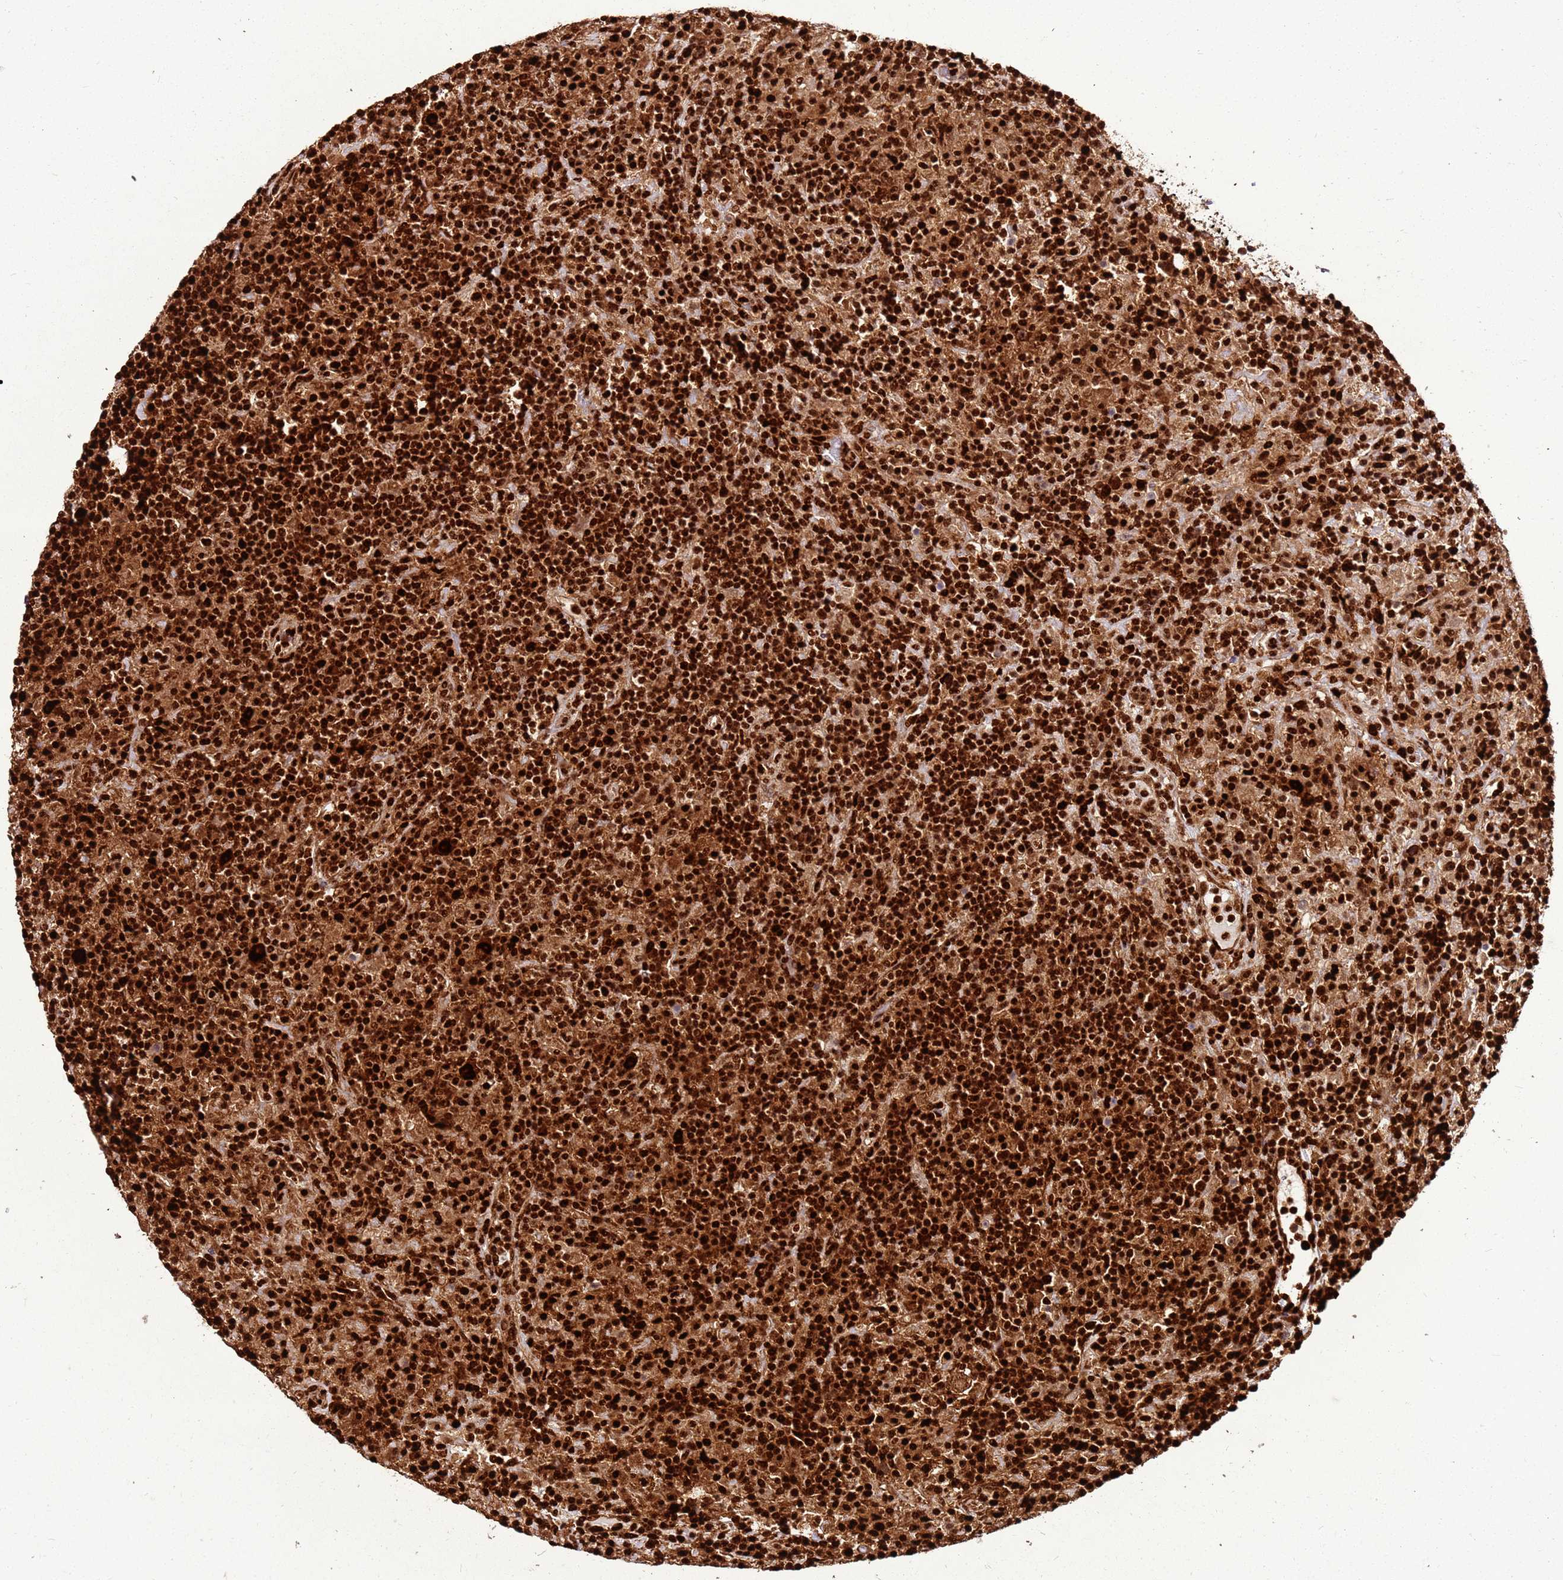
{"staining": {"intensity": "strong", "quantity": ">75%", "location": "nuclear"}, "tissue": "lymphoma", "cell_type": "Tumor cells", "image_type": "cancer", "snomed": [{"axis": "morphology", "description": "Hodgkin's disease, NOS"}, {"axis": "topography", "description": "Lymph node"}], "caption": "Immunohistochemical staining of lymphoma shows strong nuclear protein staining in approximately >75% of tumor cells.", "gene": "HNRNPAB", "patient": {"sex": "male", "age": 70}}